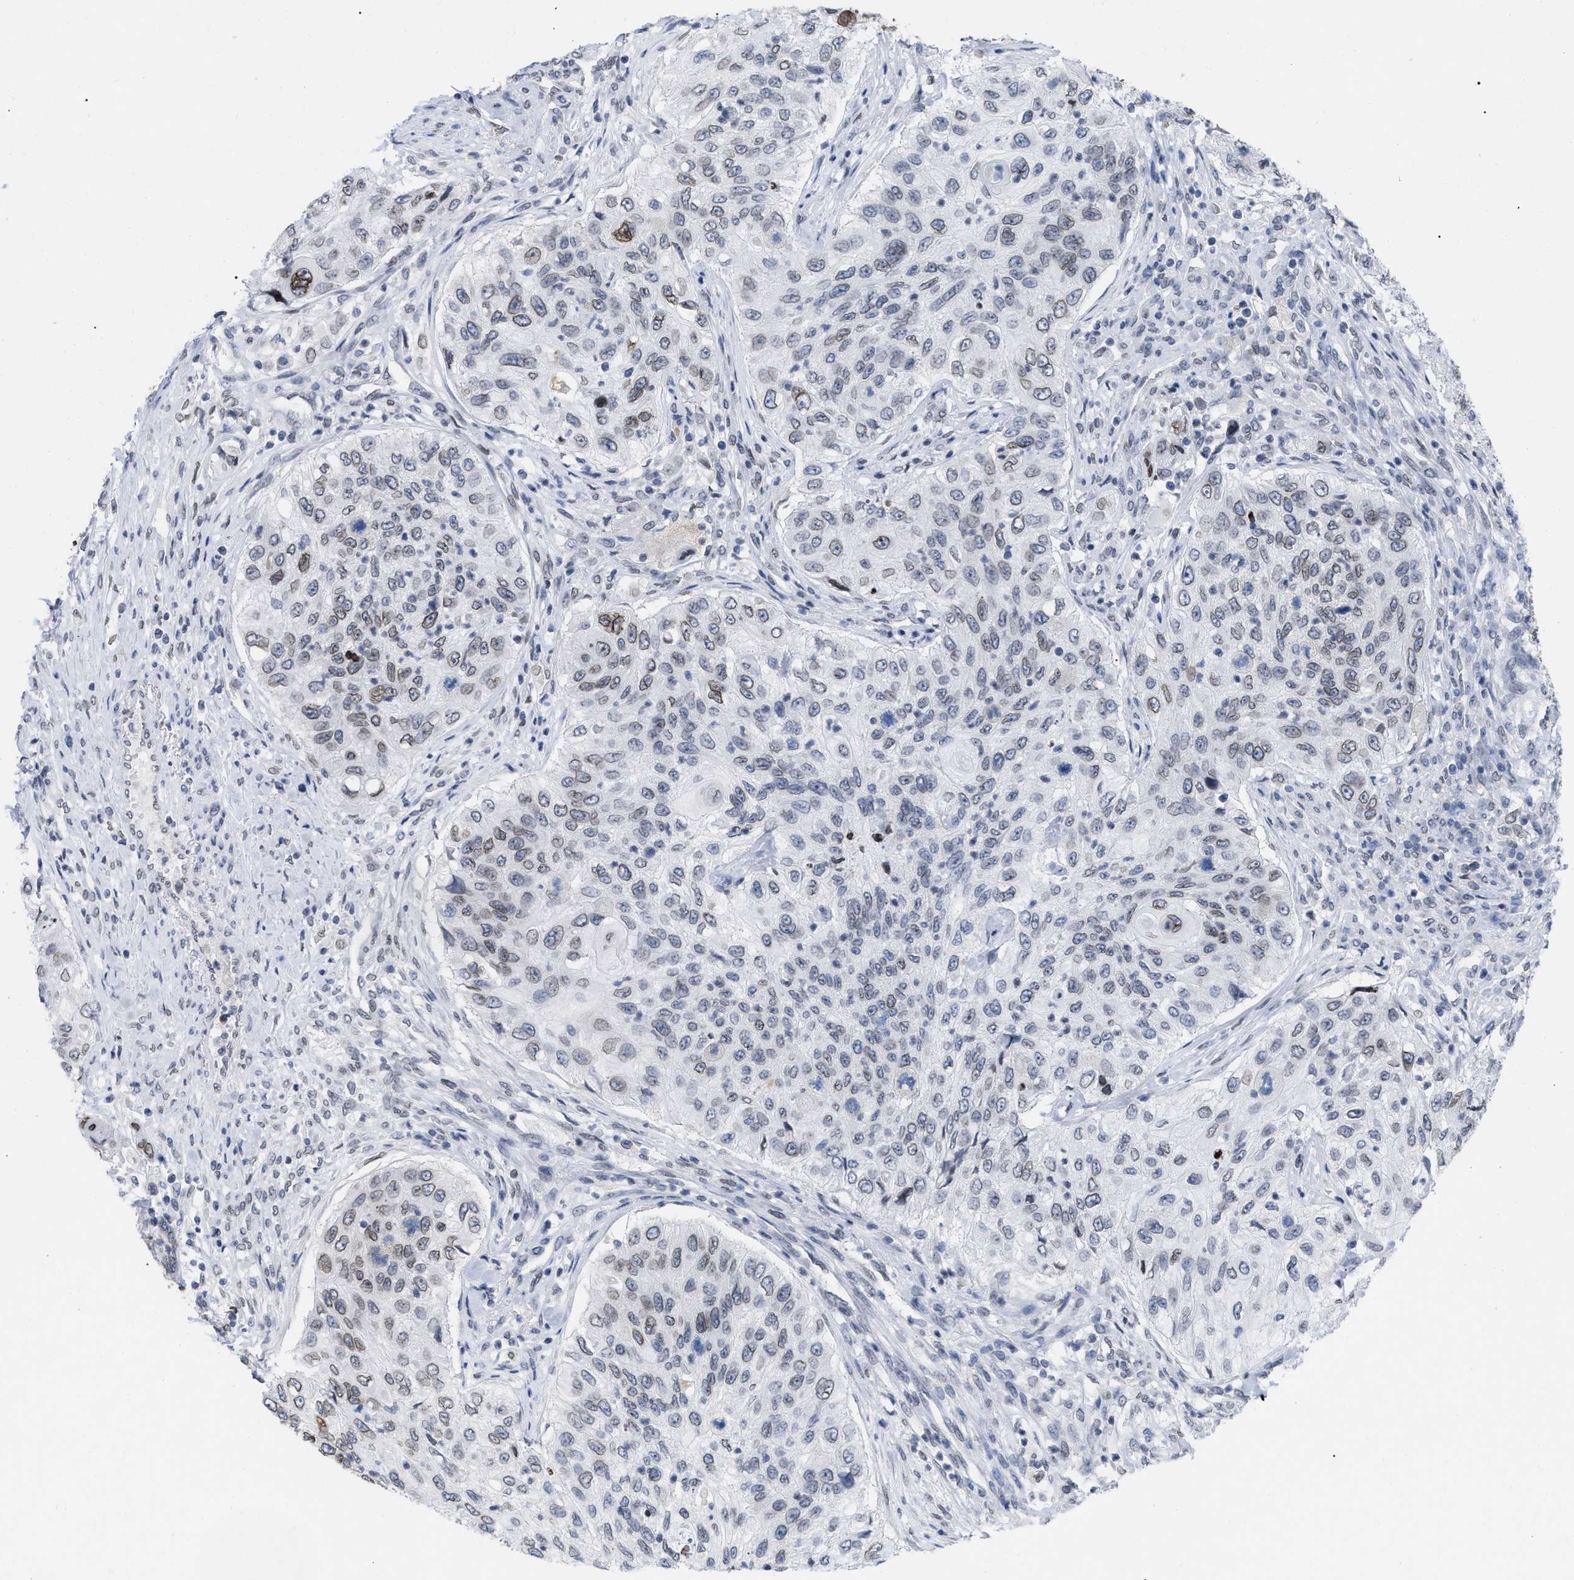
{"staining": {"intensity": "weak", "quantity": "<25%", "location": "cytoplasmic/membranous,nuclear"}, "tissue": "urothelial cancer", "cell_type": "Tumor cells", "image_type": "cancer", "snomed": [{"axis": "morphology", "description": "Urothelial carcinoma, High grade"}, {"axis": "topography", "description": "Urinary bladder"}], "caption": "Protein analysis of urothelial cancer displays no significant expression in tumor cells.", "gene": "TPR", "patient": {"sex": "female", "age": 60}}